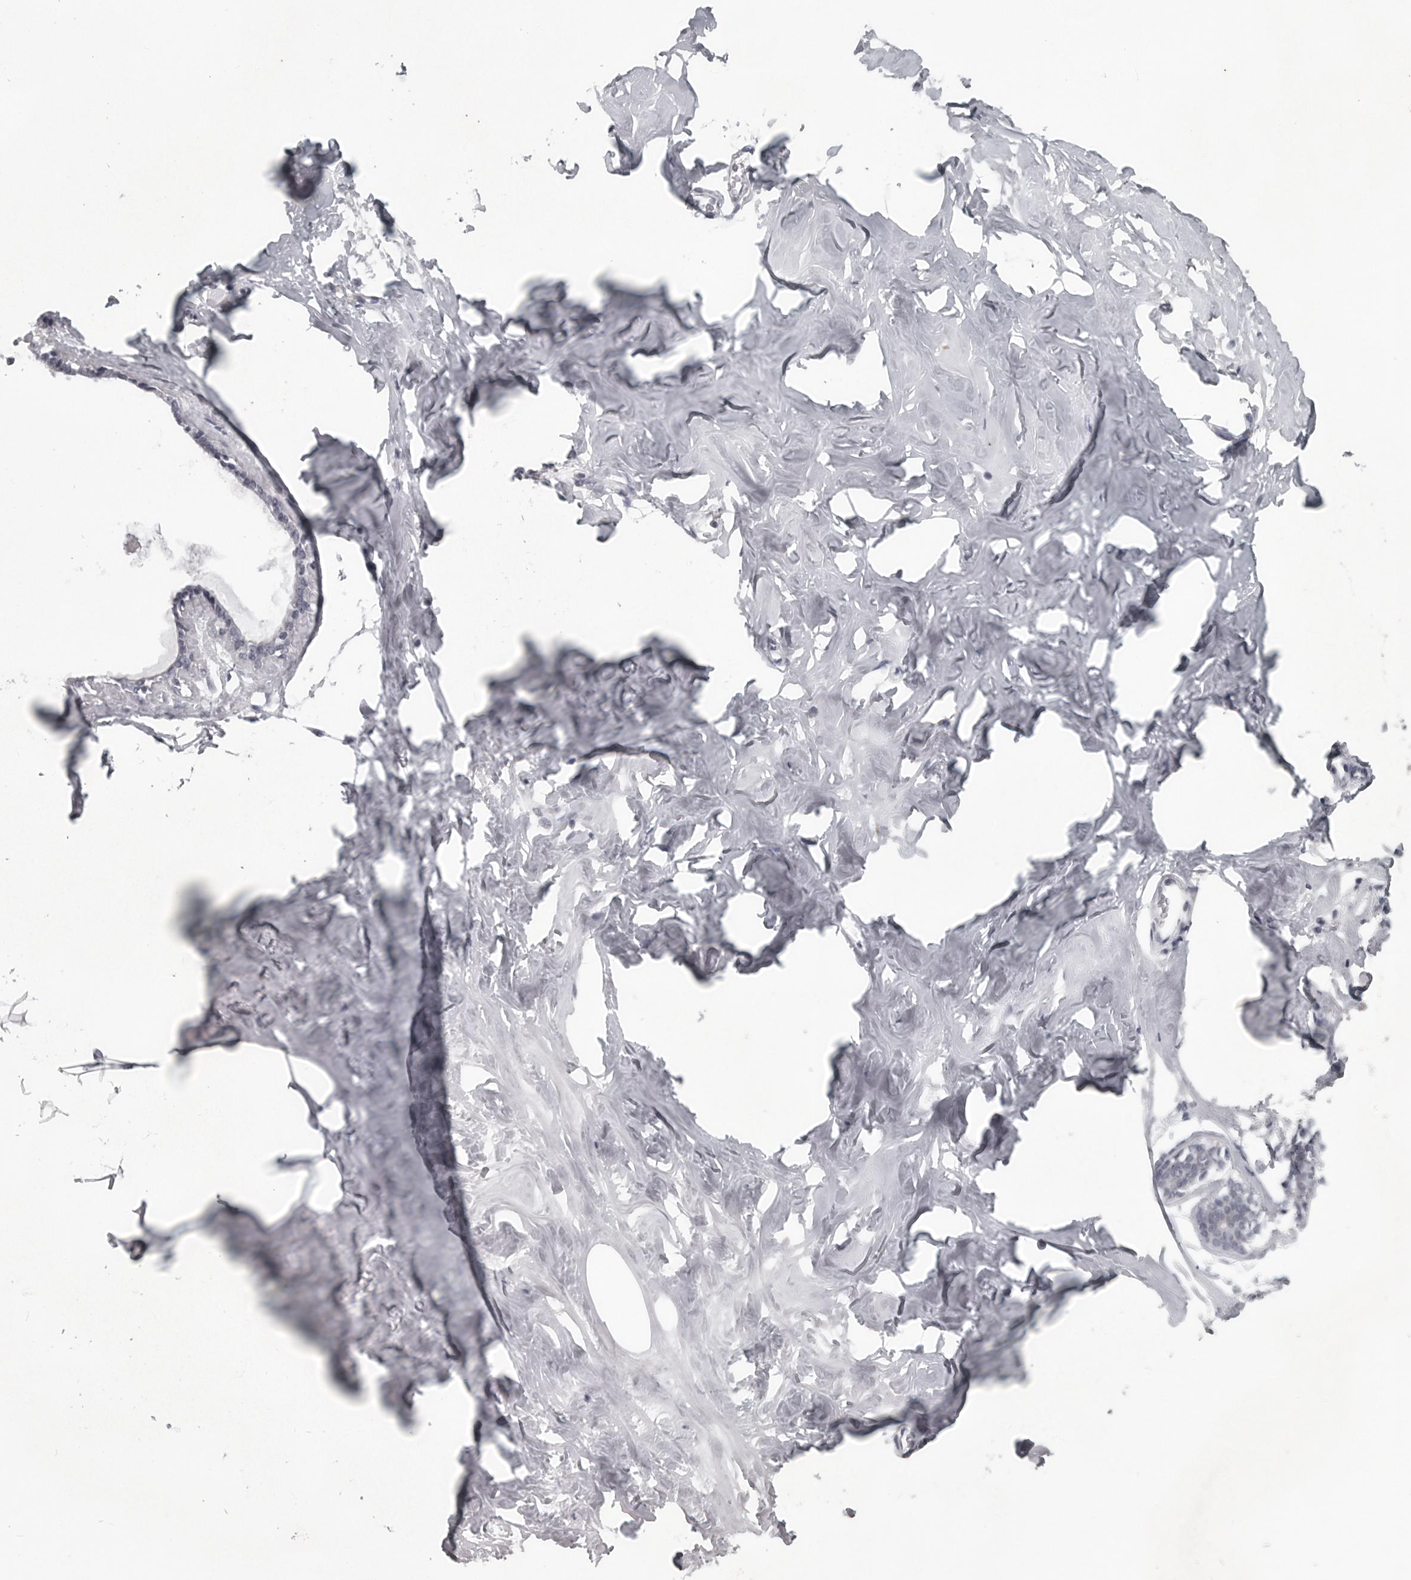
{"staining": {"intensity": "negative", "quantity": "none", "location": "none"}, "tissue": "adipose tissue", "cell_type": "Adipocytes", "image_type": "normal", "snomed": [{"axis": "morphology", "description": "Normal tissue, NOS"}, {"axis": "morphology", "description": "Fibrosis, NOS"}, {"axis": "topography", "description": "Breast"}, {"axis": "topography", "description": "Adipose tissue"}], "caption": "There is no significant positivity in adipocytes of adipose tissue. (Brightfield microscopy of DAB (3,3'-diaminobenzidine) IHC at high magnification).", "gene": "LYSMD1", "patient": {"sex": "female", "age": 39}}